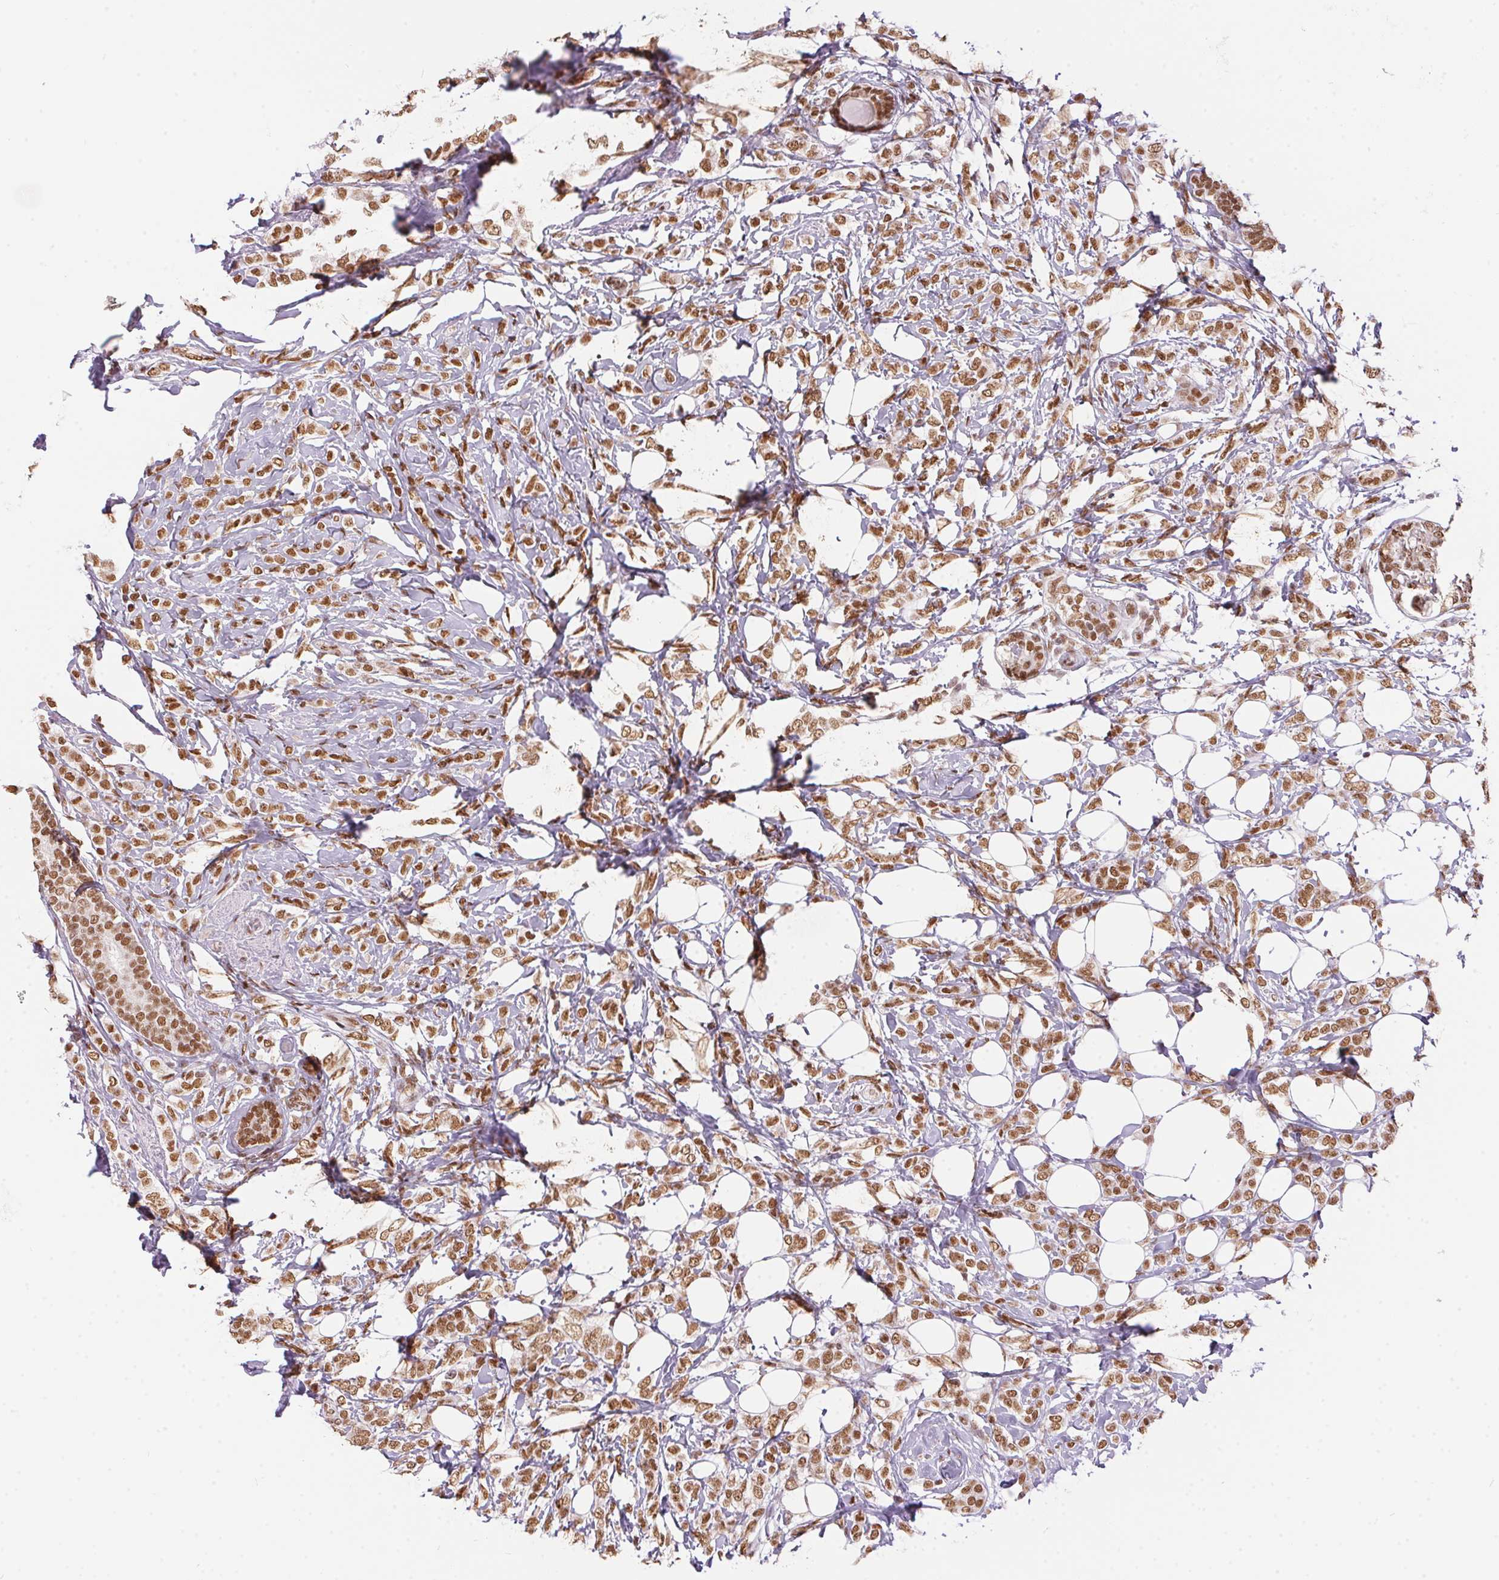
{"staining": {"intensity": "moderate", "quantity": ">75%", "location": "nuclear"}, "tissue": "breast cancer", "cell_type": "Tumor cells", "image_type": "cancer", "snomed": [{"axis": "morphology", "description": "Lobular carcinoma"}, {"axis": "topography", "description": "Breast"}], "caption": "Immunohistochemical staining of breast lobular carcinoma demonstrates medium levels of moderate nuclear positivity in about >75% of tumor cells.", "gene": "NFE2L1", "patient": {"sex": "female", "age": 49}}